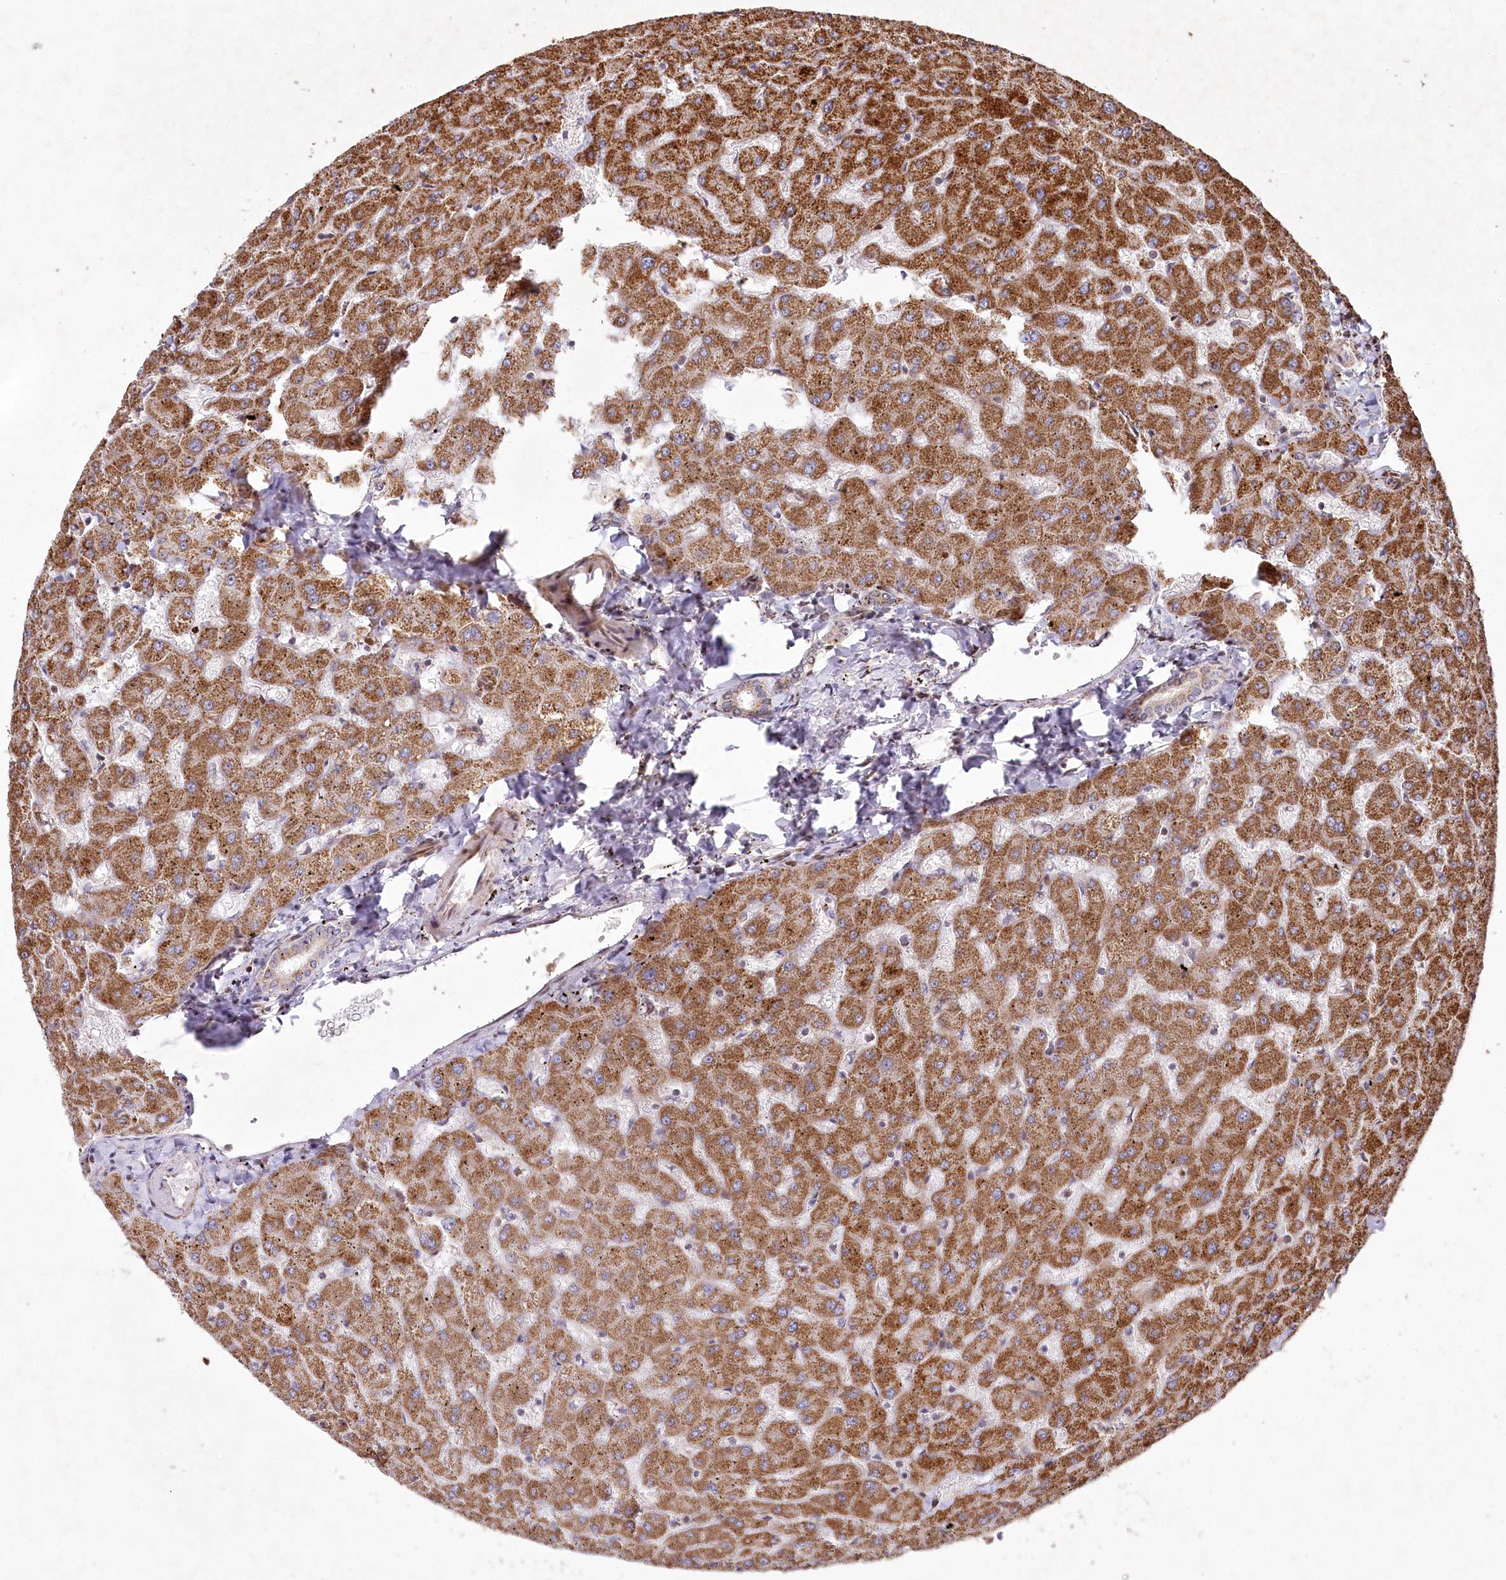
{"staining": {"intensity": "weak", "quantity": ">75%", "location": "cytoplasmic/membranous"}, "tissue": "liver", "cell_type": "Cholangiocytes", "image_type": "normal", "snomed": [{"axis": "morphology", "description": "Normal tissue, NOS"}, {"axis": "topography", "description": "Liver"}], "caption": "Immunohistochemistry image of unremarkable liver stained for a protein (brown), which shows low levels of weak cytoplasmic/membranous staining in approximately >75% of cholangiocytes.", "gene": "PSTK", "patient": {"sex": "female", "age": 63}}